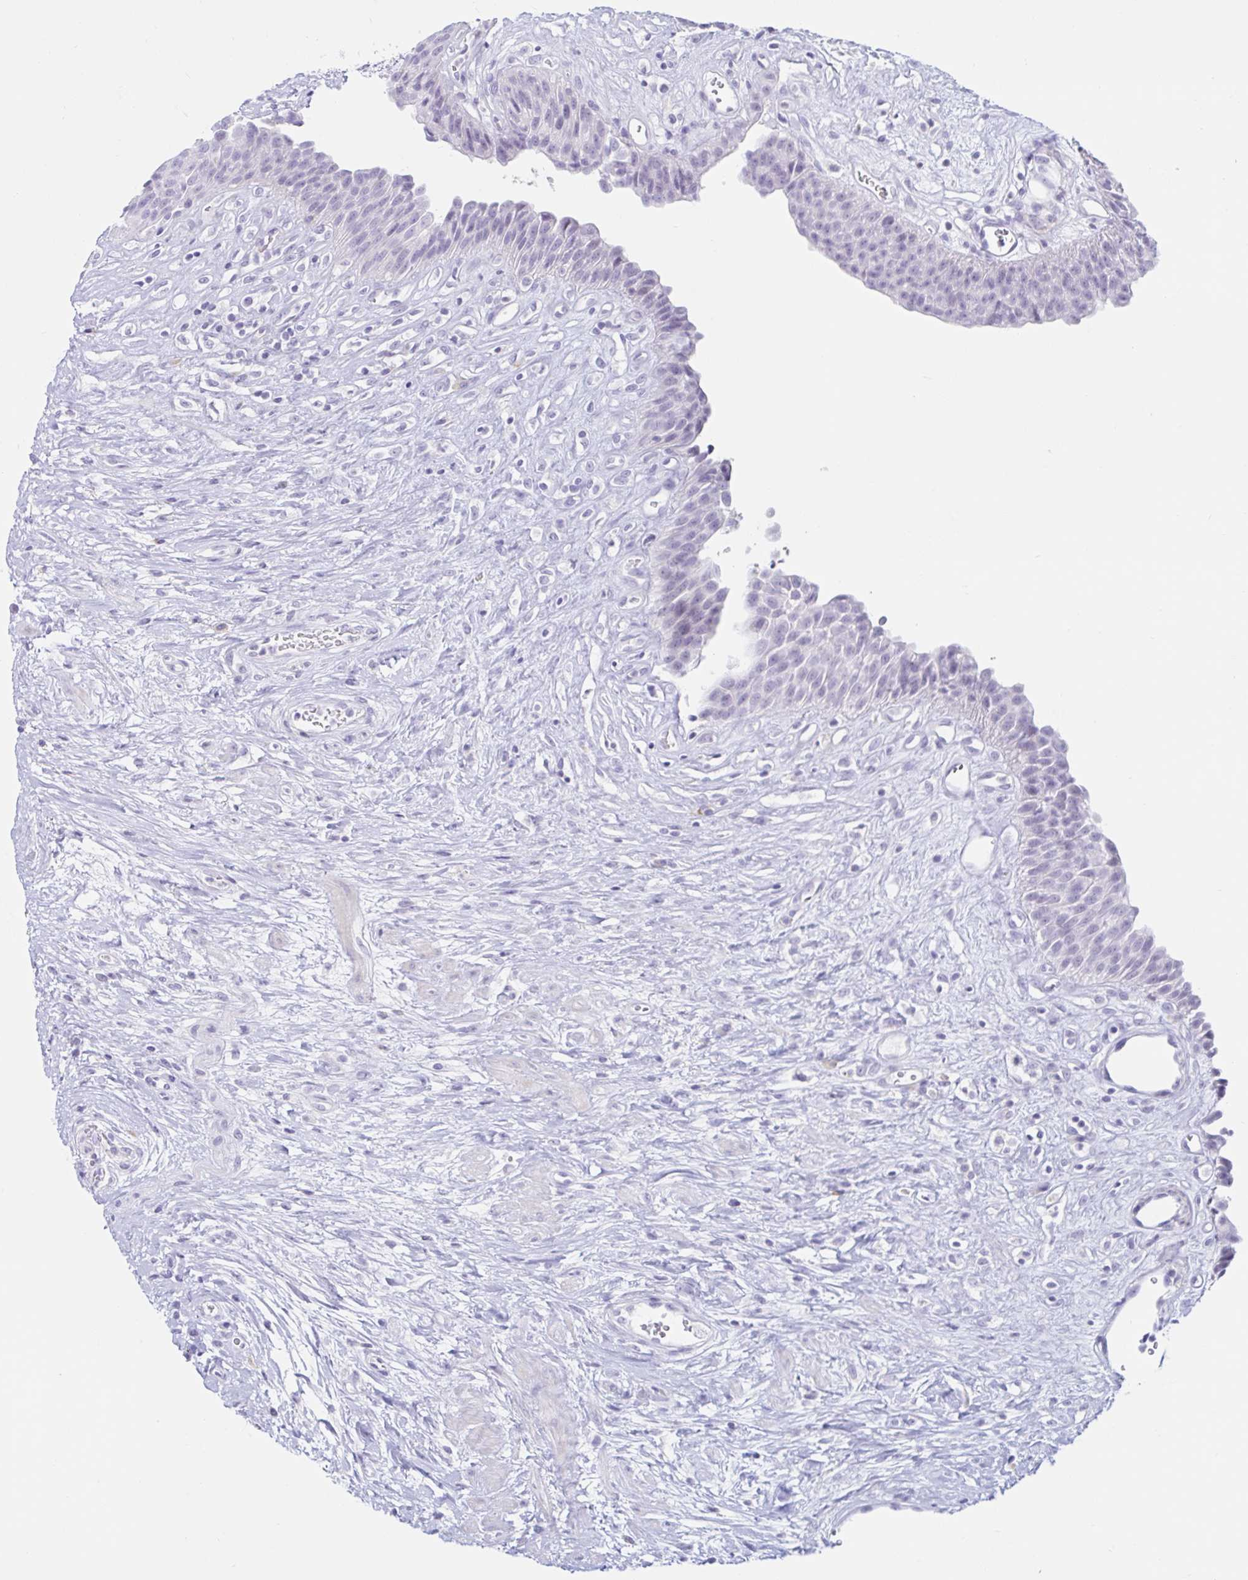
{"staining": {"intensity": "negative", "quantity": "none", "location": "none"}, "tissue": "urinary bladder", "cell_type": "Urothelial cells", "image_type": "normal", "snomed": [{"axis": "morphology", "description": "Normal tissue, NOS"}, {"axis": "topography", "description": "Urinary bladder"}], "caption": "Immunohistochemical staining of benign human urinary bladder displays no significant staining in urothelial cells.", "gene": "BEST1", "patient": {"sex": "female", "age": 56}}